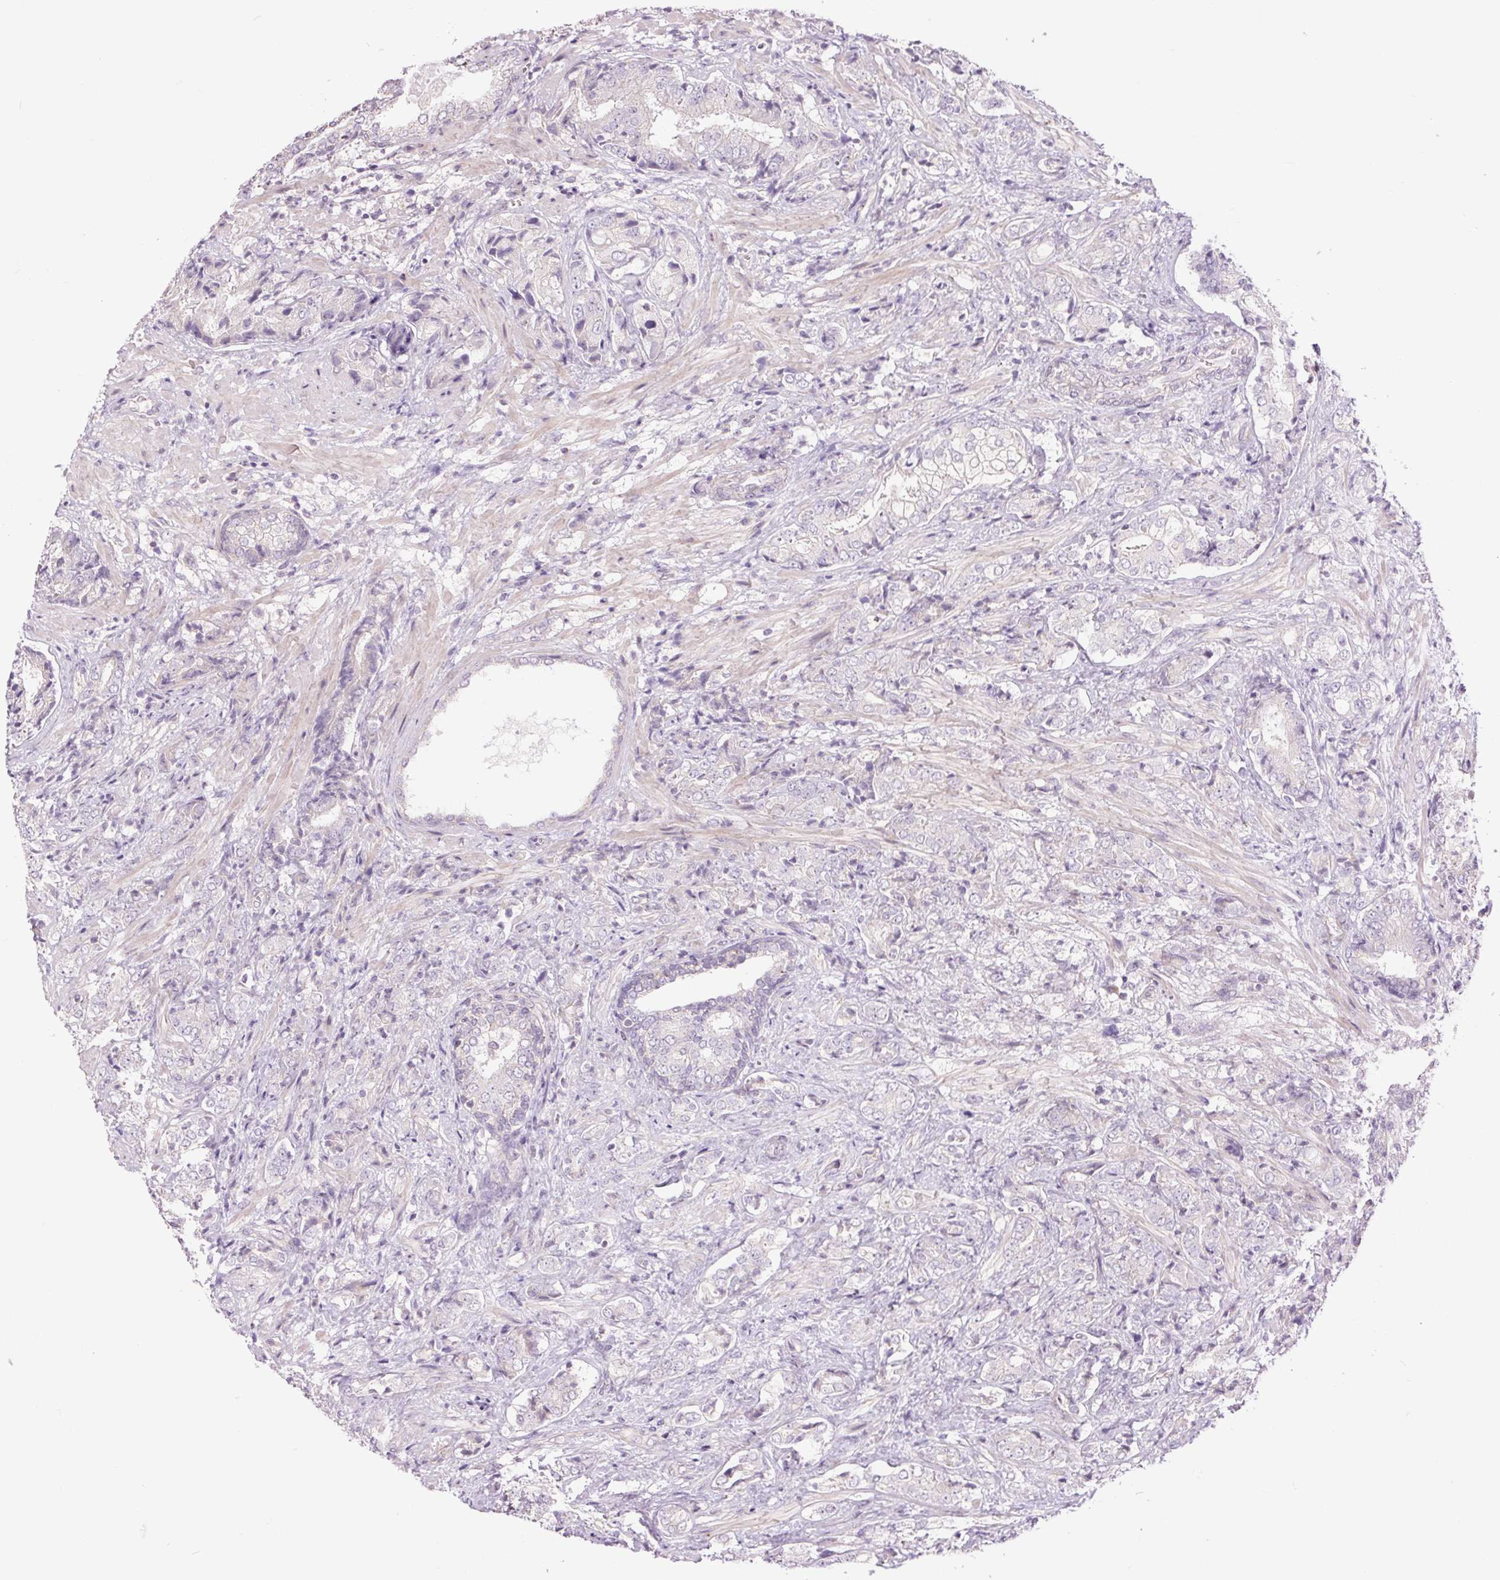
{"staining": {"intensity": "negative", "quantity": "none", "location": "none"}, "tissue": "prostate cancer", "cell_type": "Tumor cells", "image_type": "cancer", "snomed": [{"axis": "morphology", "description": "Adenocarcinoma, High grade"}, {"axis": "topography", "description": "Prostate"}], "caption": "High power microscopy histopathology image of an immunohistochemistry (IHC) micrograph of prostate cancer (adenocarcinoma (high-grade)), revealing no significant positivity in tumor cells.", "gene": "CTNNA3", "patient": {"sex": "male", "age": 62}}